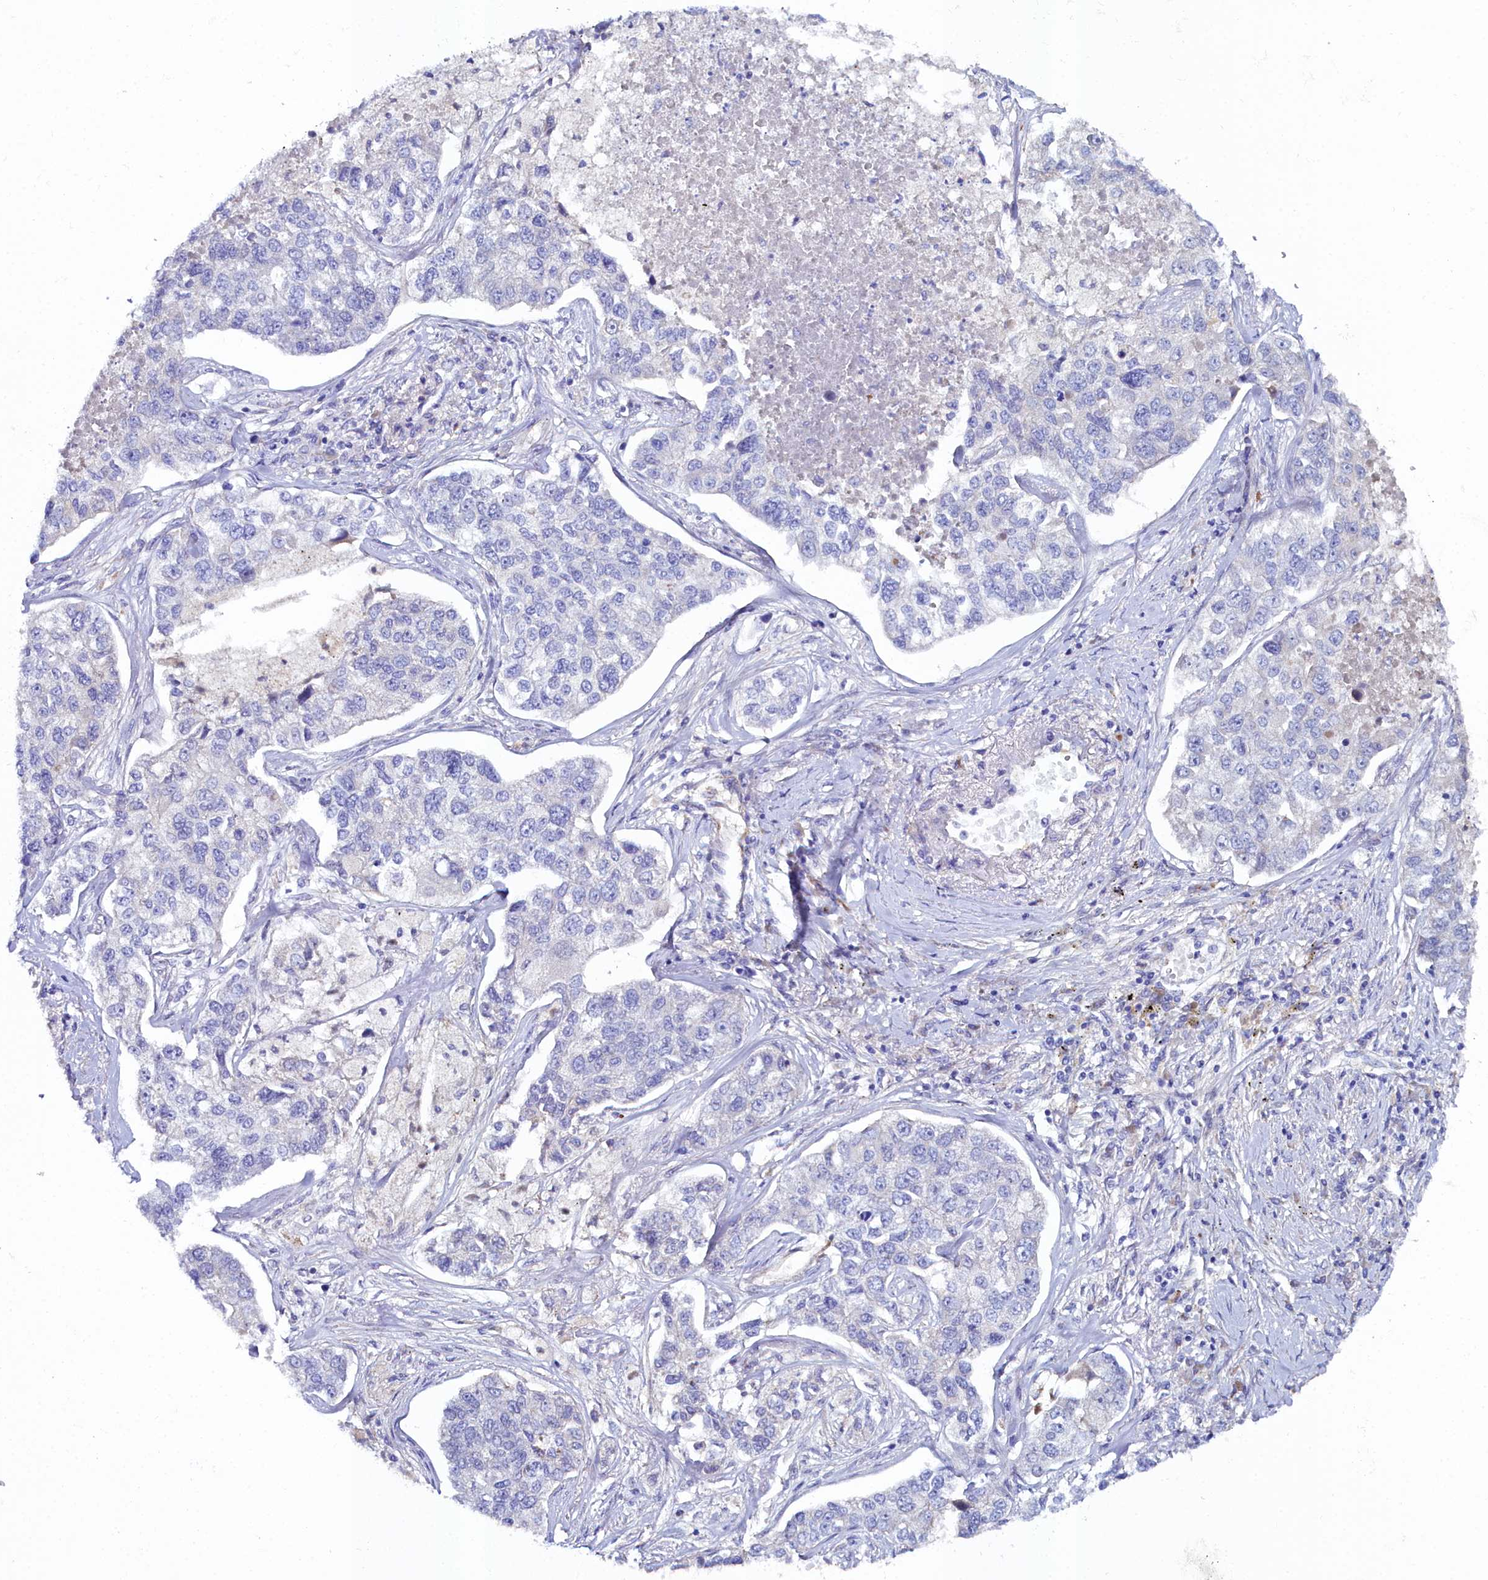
{"staining": {"intensity": "negative", "quantity": "none", "location": "none"}, "tissue": "lung cancer", "cell_type": "Tumor cells", "image_type": "cancer", "snomed": [{"axis": "morphology", "description": "Adenocarcinoma, NOS"}, {"axis": "topography", "description": "Lung"}], "caption": "Immunohistochemistry (IHC) of human lung cancer (adenocarcinoma) shows no expression in tumor cells. The staining was performed using DAB (3,3'-diaminobenzidine) to visualize the protein expression in brown, while the nuclei were stained in blue with hematoxylin (Magnification: 20x).", "gene": "SLC49A3", "patient": {"sex": "male", "age": 49}}